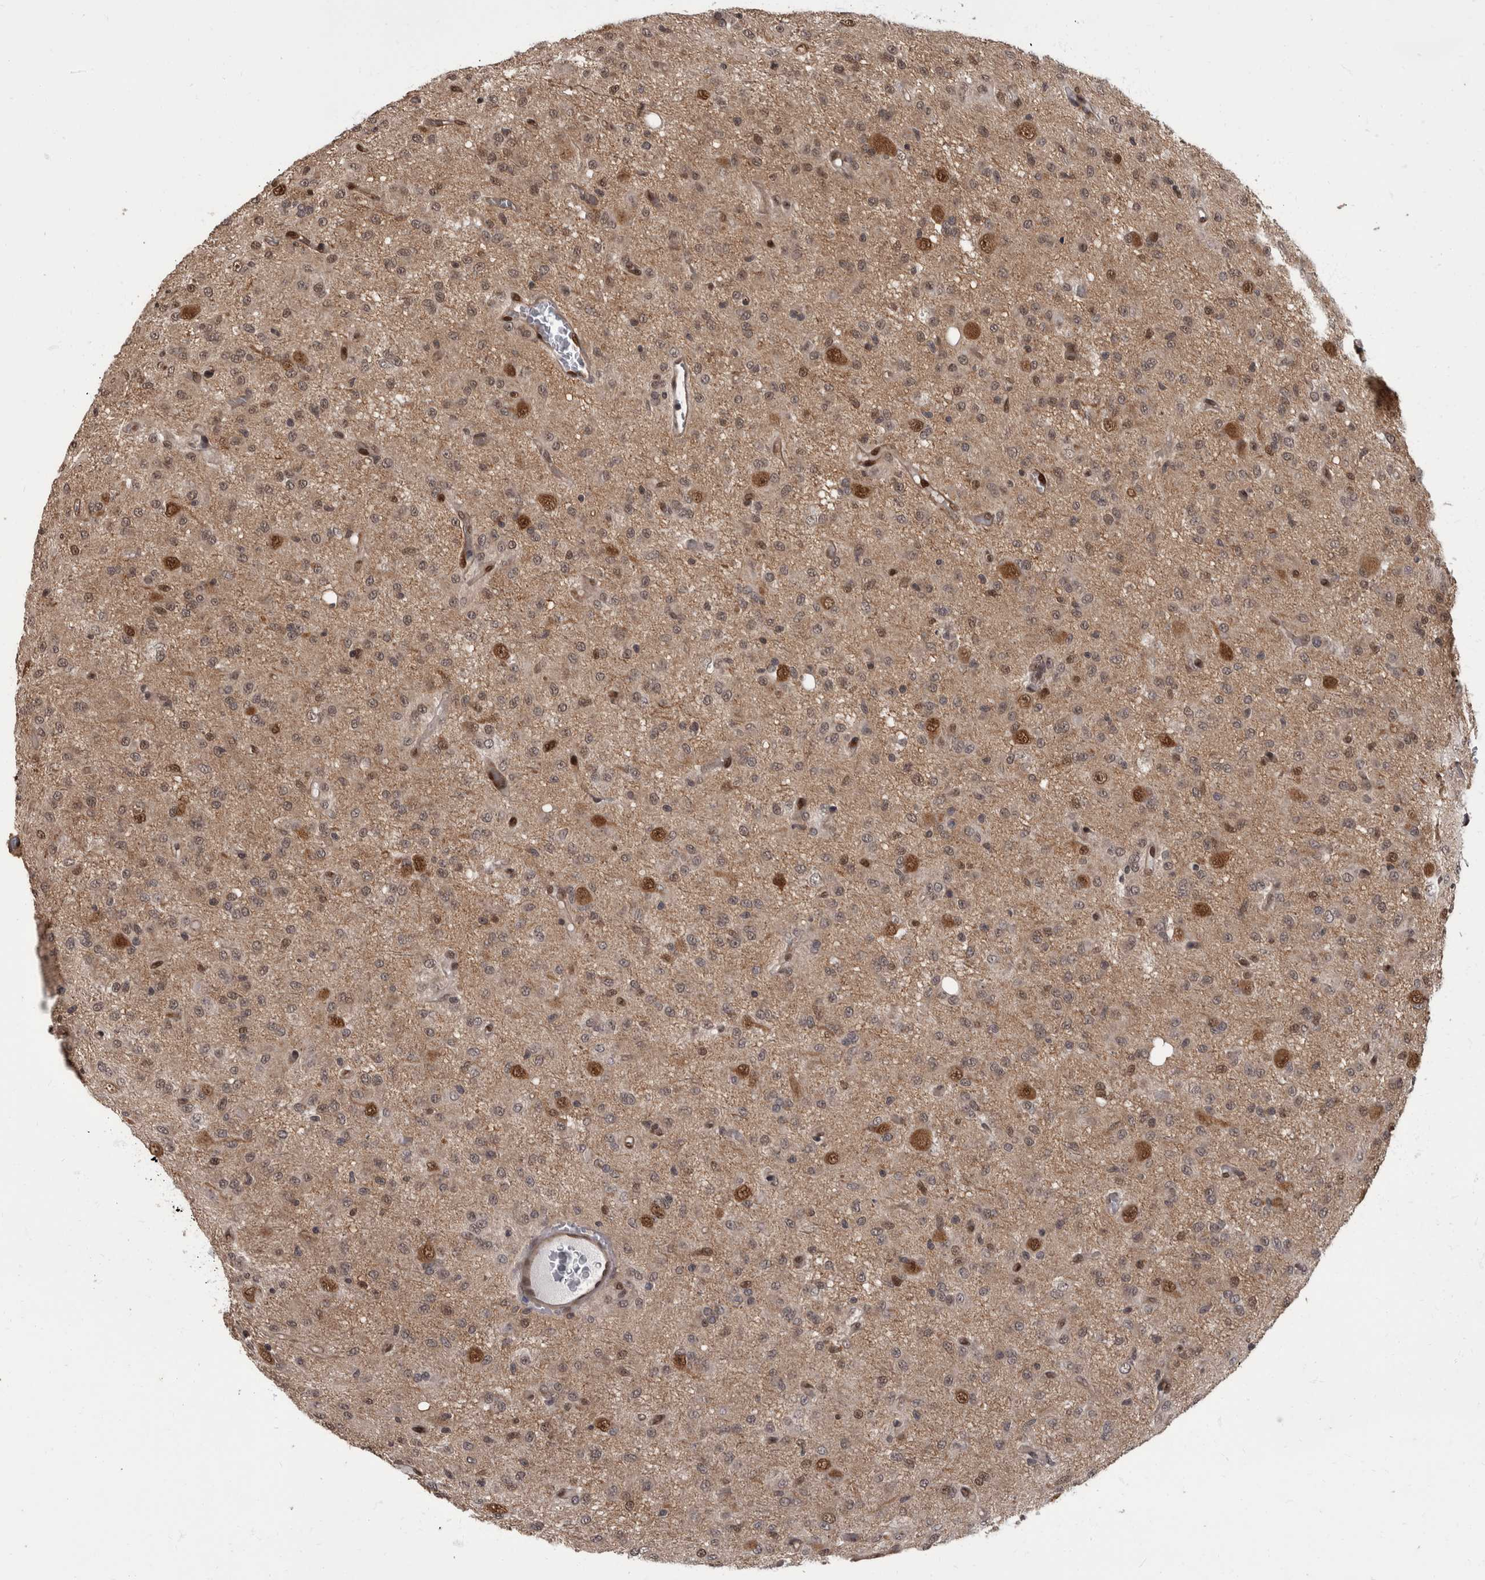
{"staining": {"intensity": "moderate", "quantity": "<25%", "location": "nuclear"}, "tissue": "glioma", "cell_type": "Tumor cells", "image_type": "cancer", "snomed": [{"axis": "morphology", "description": "Glioma, malignant, High grade"}, {"axis": "topography", "description": "Brain"}], "caption": "Human malignant glioma (high-grade) stained with a brown dye displays moderate nuclear positive expression in about <25% of tumor cells.", "gene": "AKT3", "patient": {"sex": "female", "age": 59}}